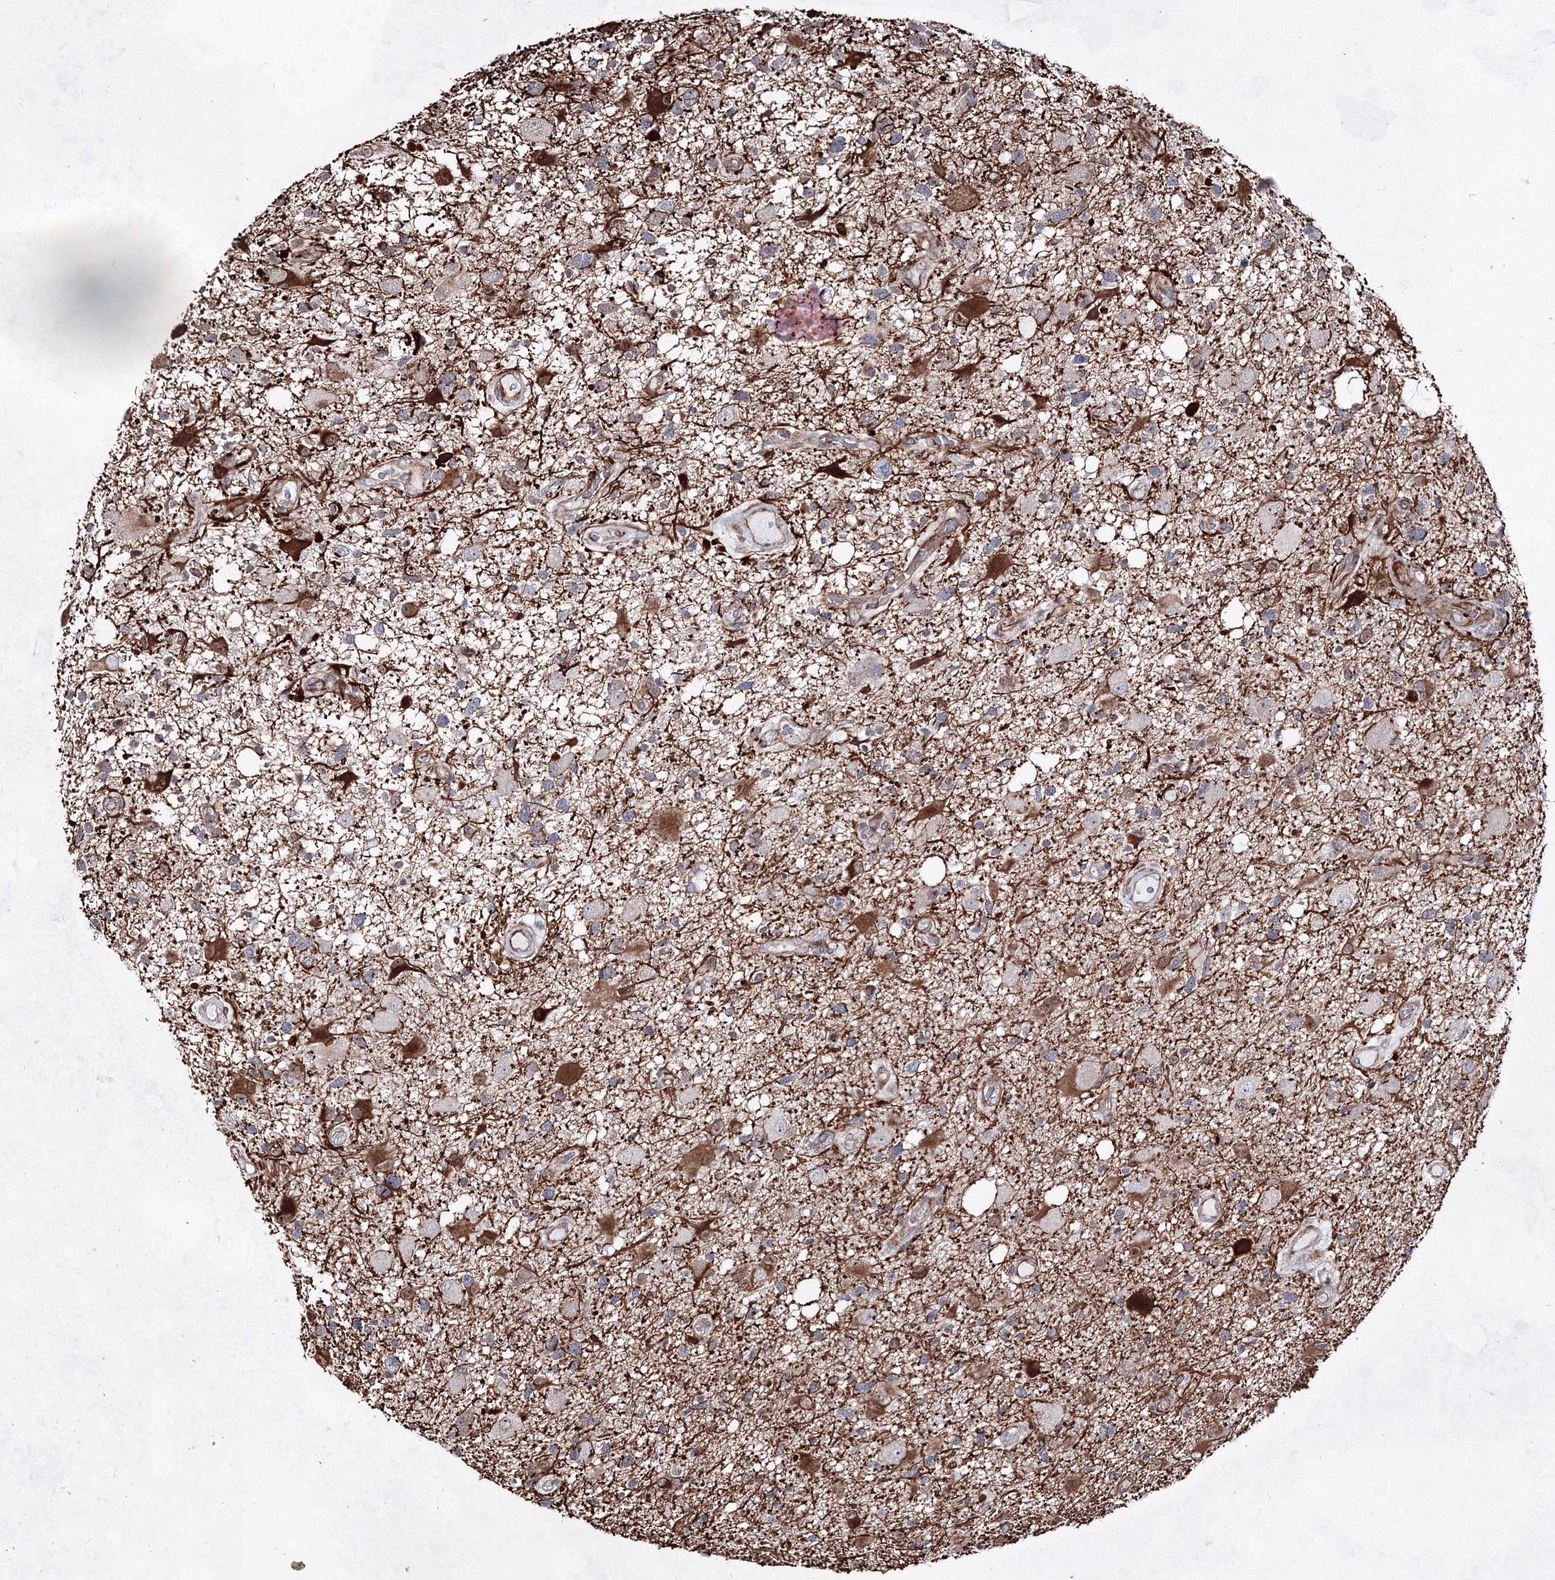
{"staining": {"intensity": "negative", "quantity": "none", "location": "none"}, "tissue": "glioma", "cell_type": "Tumor cells", "image_type": "cancer", "snomed": [{"axis": "morphology", "description": "Glioma, malignant, High grade"}, {"axis": "topography", "description": "Brain"}], "caption": "An immunohistochemistry (IHC) photomicrograph of glioma is shown. There is no staining in tumor cells of glioma.", "gene": "SNIP1", "patient": {"sex": "male", "age": 33}}